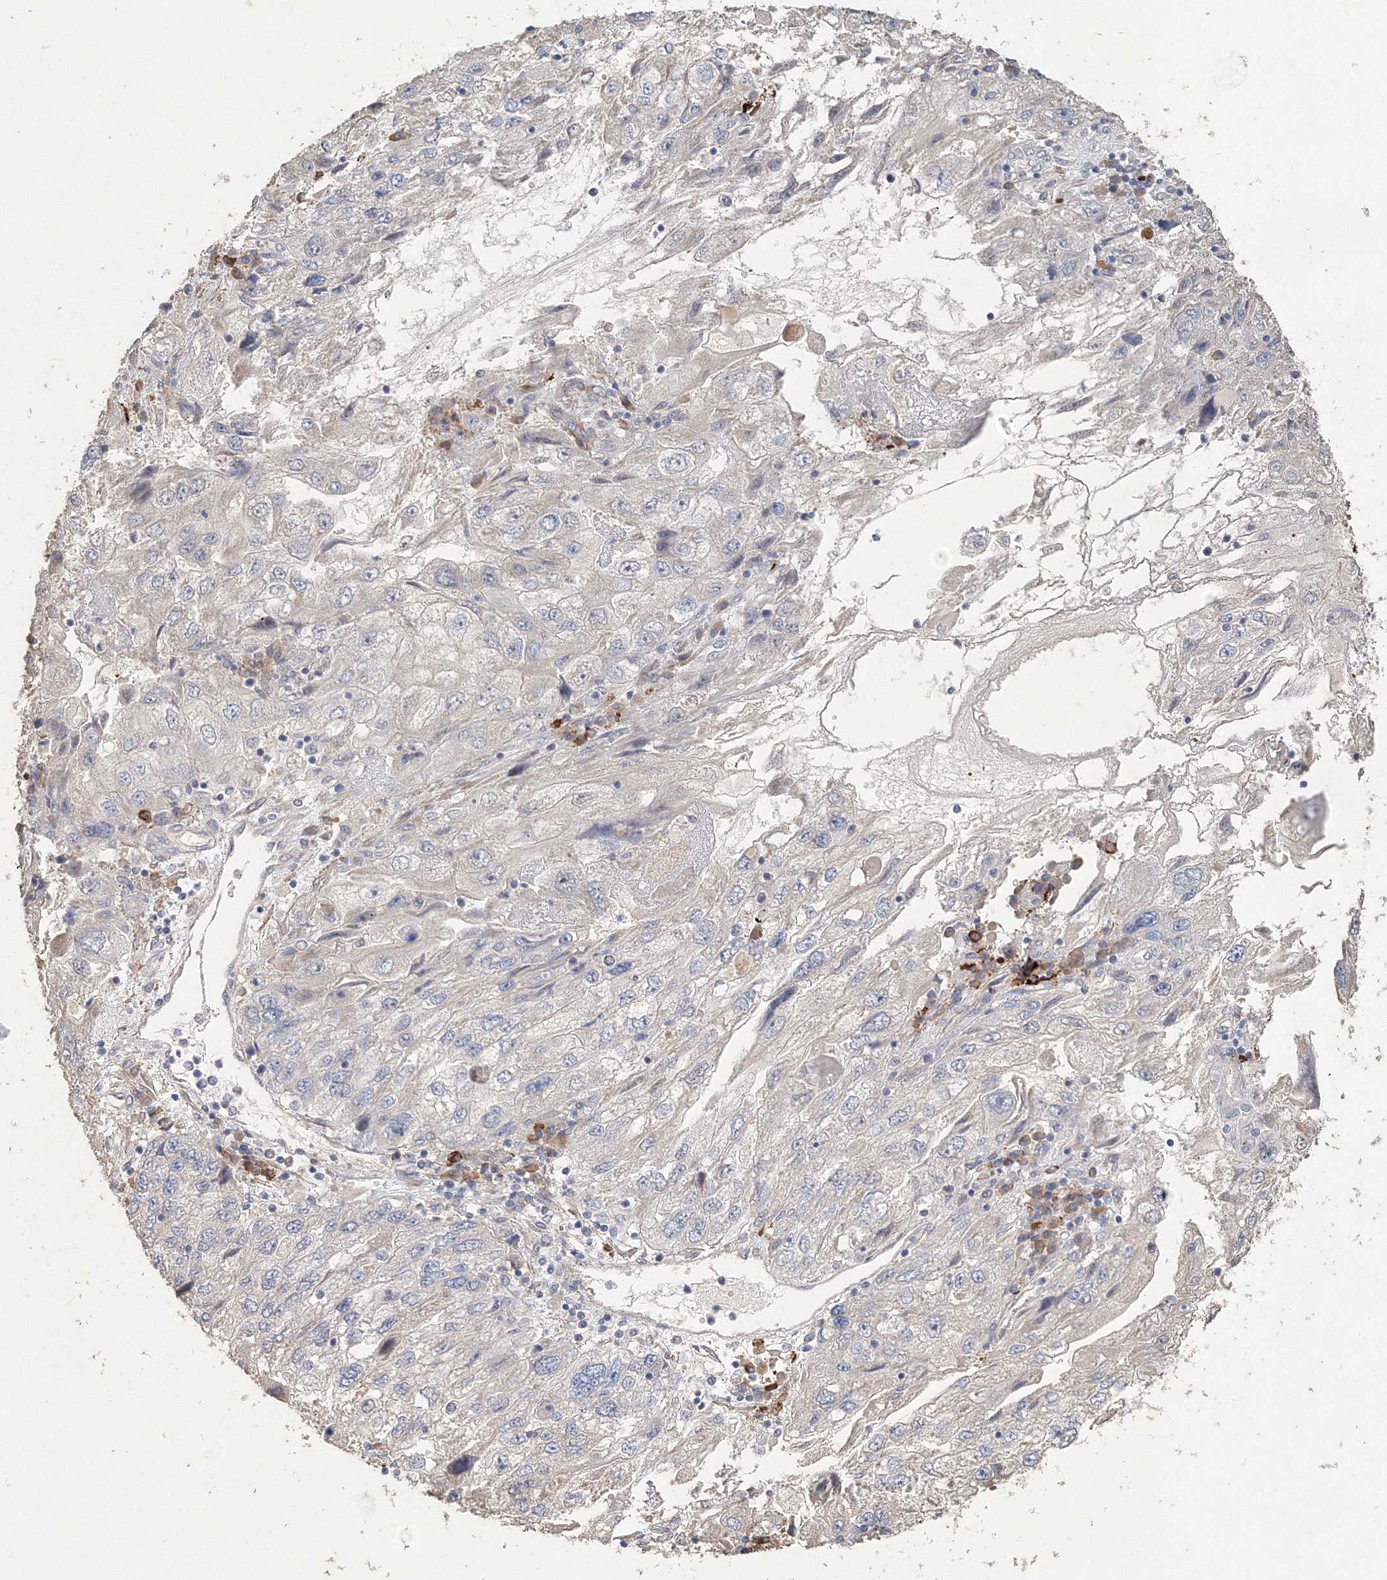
{"staining": {"intensity": "negative", "quantity": "none", "location": "none"}, "tissue": "endometrial cancer", "cell_type": "Tumor cells", "image_type": "cancer", "snomed": [{"axis": "morphology", "description": "Adenocarcinoma, NOS"}, {"axis": "topography", "description": "Endometrium"}], "caption": "The immunohistochemistry (IHC) histopathology image has no significant expression in tumor cells of adenocarcinoma (endometrial) tissue. (DAB (3,3'-diaminobenzidine) IHC with hematoxylin counter stain).", "gene": "NALF2", "patient": {"sex": "female", "age": 49}}